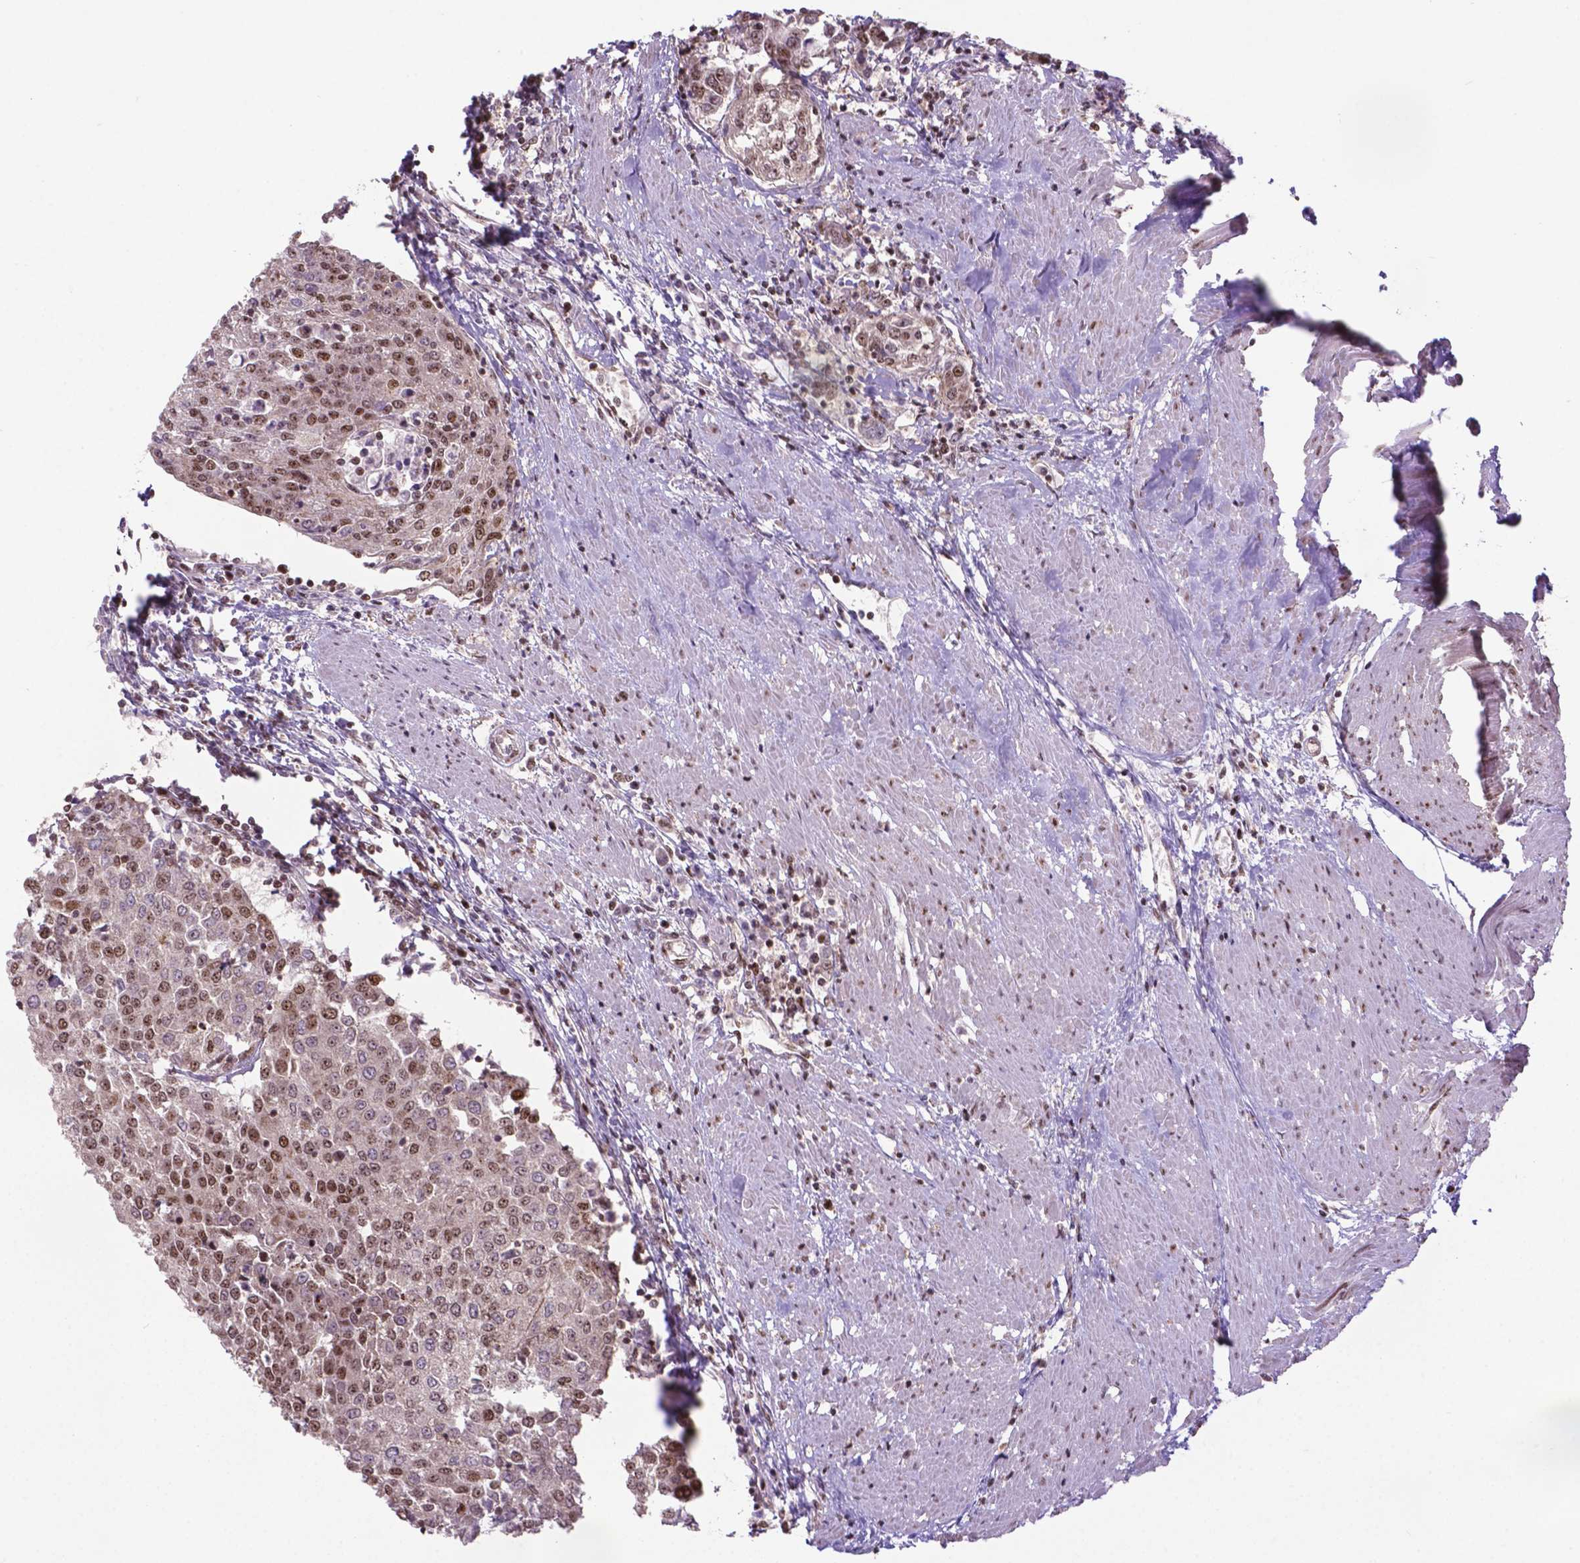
{"staining": {"intensity": "moderate", "quantity": "25%-75%", "location": "nuclear"}, "tissue": "urothelial cancer", "cell_type": "Tumor cells", "image_type": "cancer", "snomed": [{"axis": "morphology", "description": "Urothelial carcinoma, High grade"}, {"axis": "topography", "description": "Urinary bladder"}], "caption": "Urothelial cancer stained with a brown dye exhibits moderate nuclear positive positivity in approximately 25%-75% of tumor cells.", "gene": "CSNK2A1", "patient": {"sex": "female", "age": 85}}